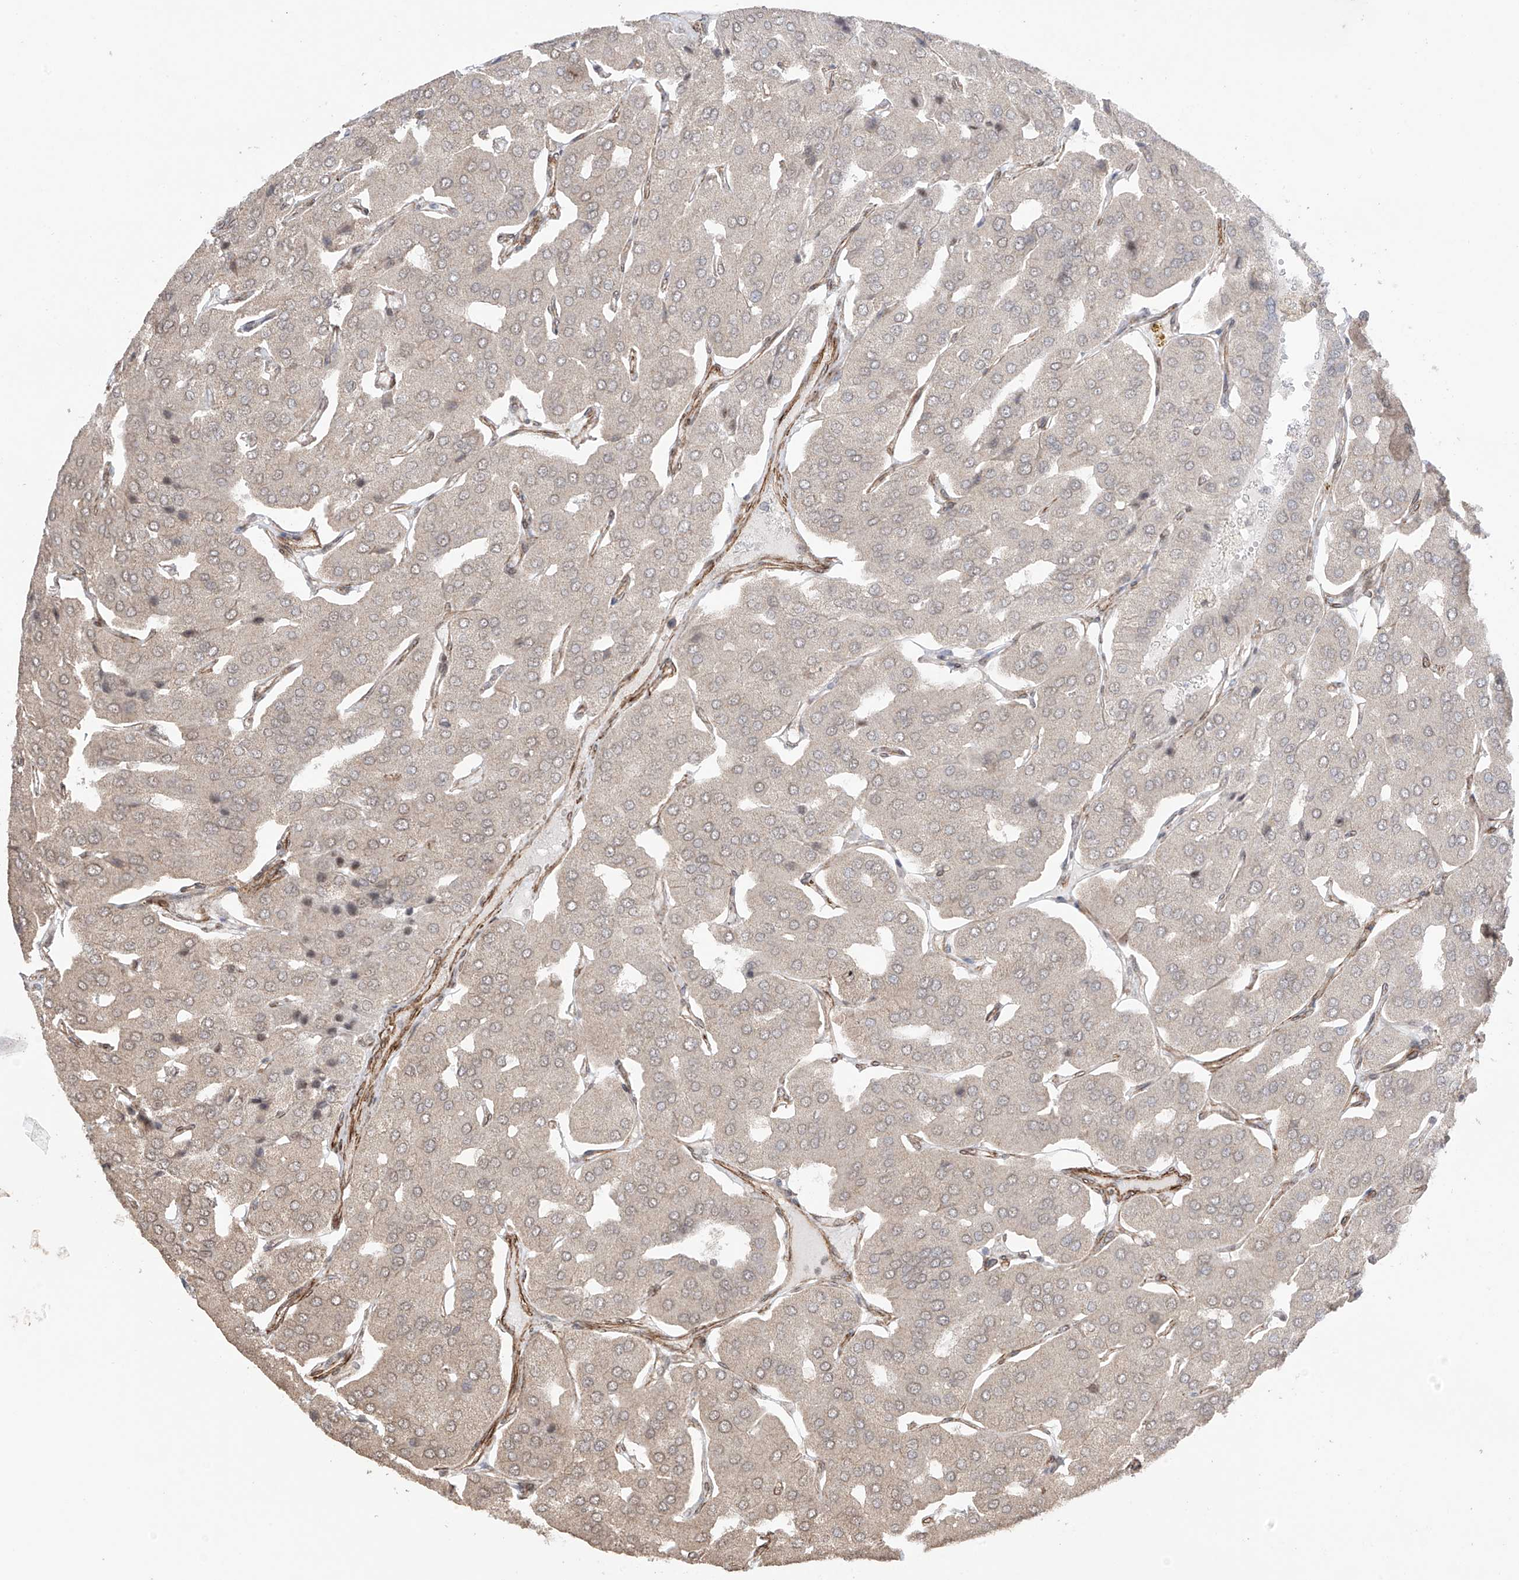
{"staining": {"intensity": "weak", "quantity": ">75%", "location": "cytoplasmic/membranous,nuclear"}, "tissue": "parathyroid gland", "cell_type": "Glandular cells", "image_type": "normal", "snomed": [{"axis": "morphology", "description": "Normal tissue, NOS"}, {"axis": "morphology", "description": "Adenoma, NOS"}, {"axis": "topography", "description": "Parathyroid gland"}], "caption": "The photomicrograph demonstrates immunohistochemical staining of unremarkable parathyroid gland. There is weak cytoplasmic/membranous,nuclear staining is present in about >75% of glandular cells.", "gene": "TTLL5", "patient": {"sex": "female", "age": 86}}